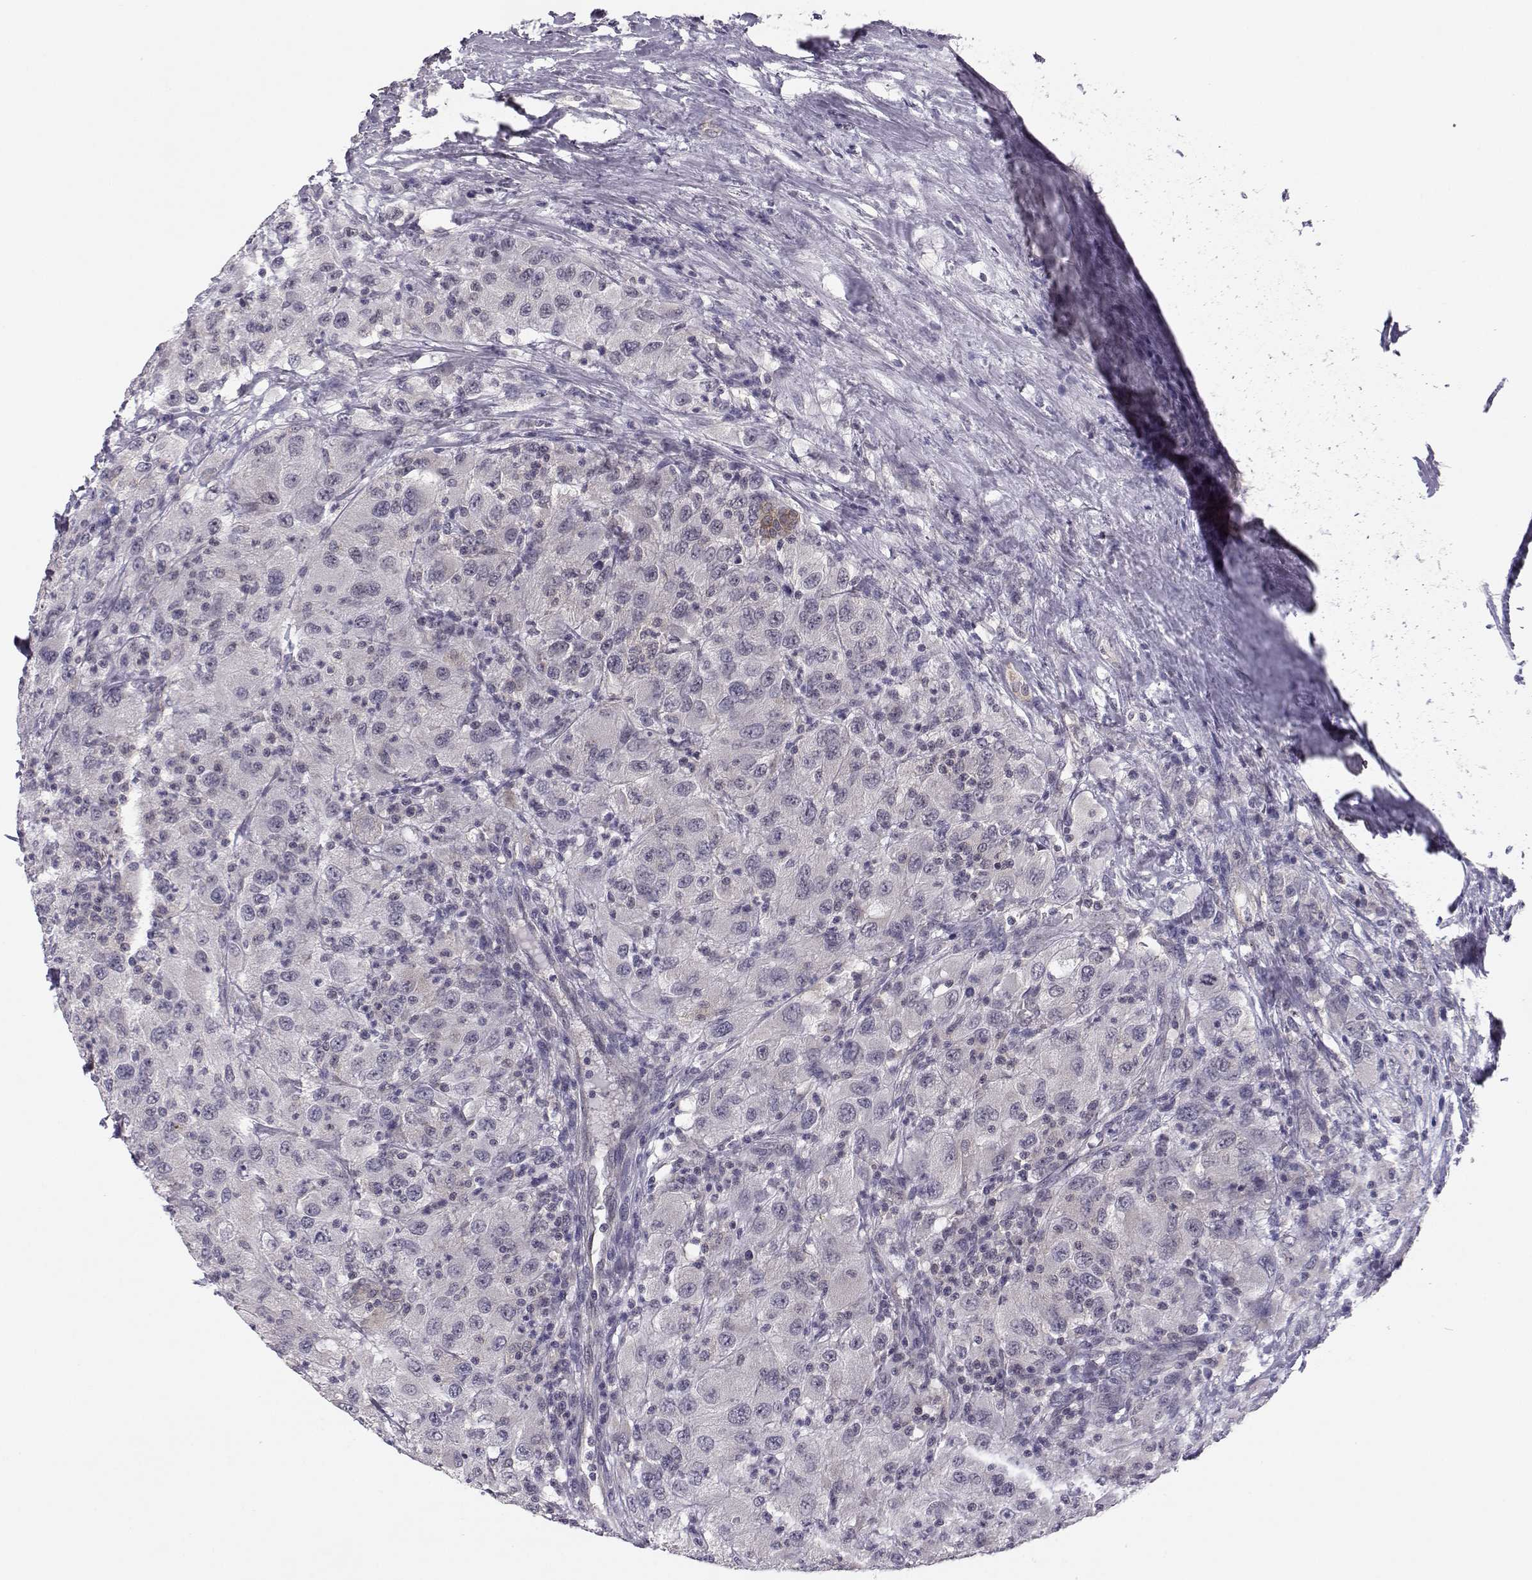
{"staining": {"intensity": "negative", "quantity": "none", "location": "none"}, "tissue": "renal cancer", "cell_type": "Tumor cells", "image_type": "cancer", "snomed": [{"axis": "morphology", "description": "Adenocarcinoma, NOS"}, {"axis": "topography", "description": "Kidney"}], "caption": "This is a image of immunohistochemistry (IHC) staining of renal adenocarcinoma, which shows no expression in tumor cells.", "gene": "KIF13B", "patient": {"sex": "female", "age": 67}}